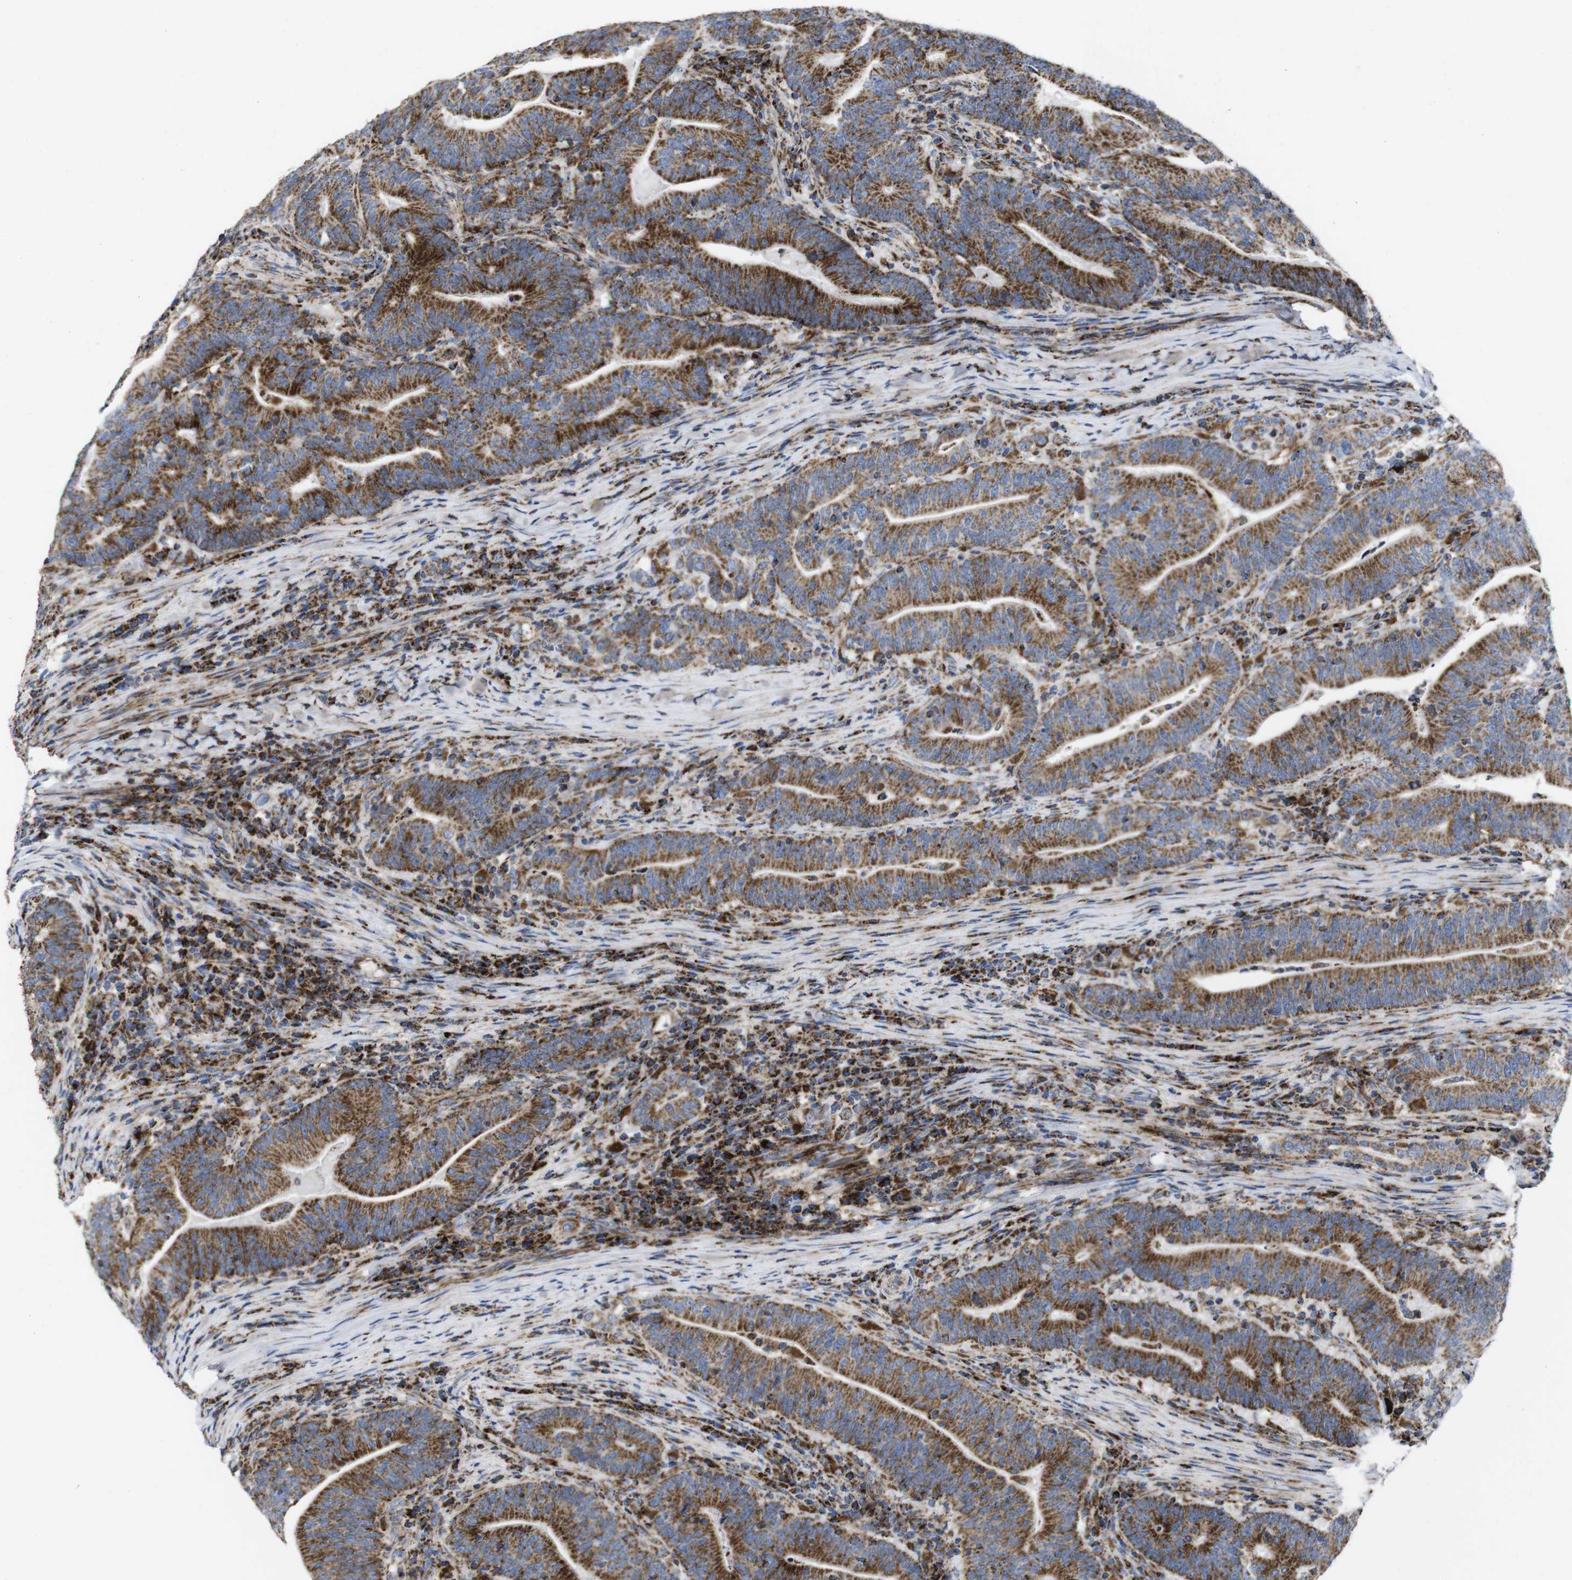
{"staining": {"intensity": "strong", "quantity": ">75%", "location": "cytoplasmic/membranous"}, "tissue": "colorectal cancer", "cell_type": "Tumor cells", "image_type": "cancer", "snomed": [{"axis": "morphology", "description": "Normal tissue, NOS"}, {"axis": "morphology", "description": "Adenocarcinoma, NOS"}, {"axis": "topography", "description": "Colon"}], "caption": "A micrograph showing strong cytoplasmic/membranous staining in approximately >75% of tumor cells in colorectal cancer, as visualized by brown immunohistochemical staining.", "gene": "TMEM192", "patient": {"sex": "female", "age": 66}}